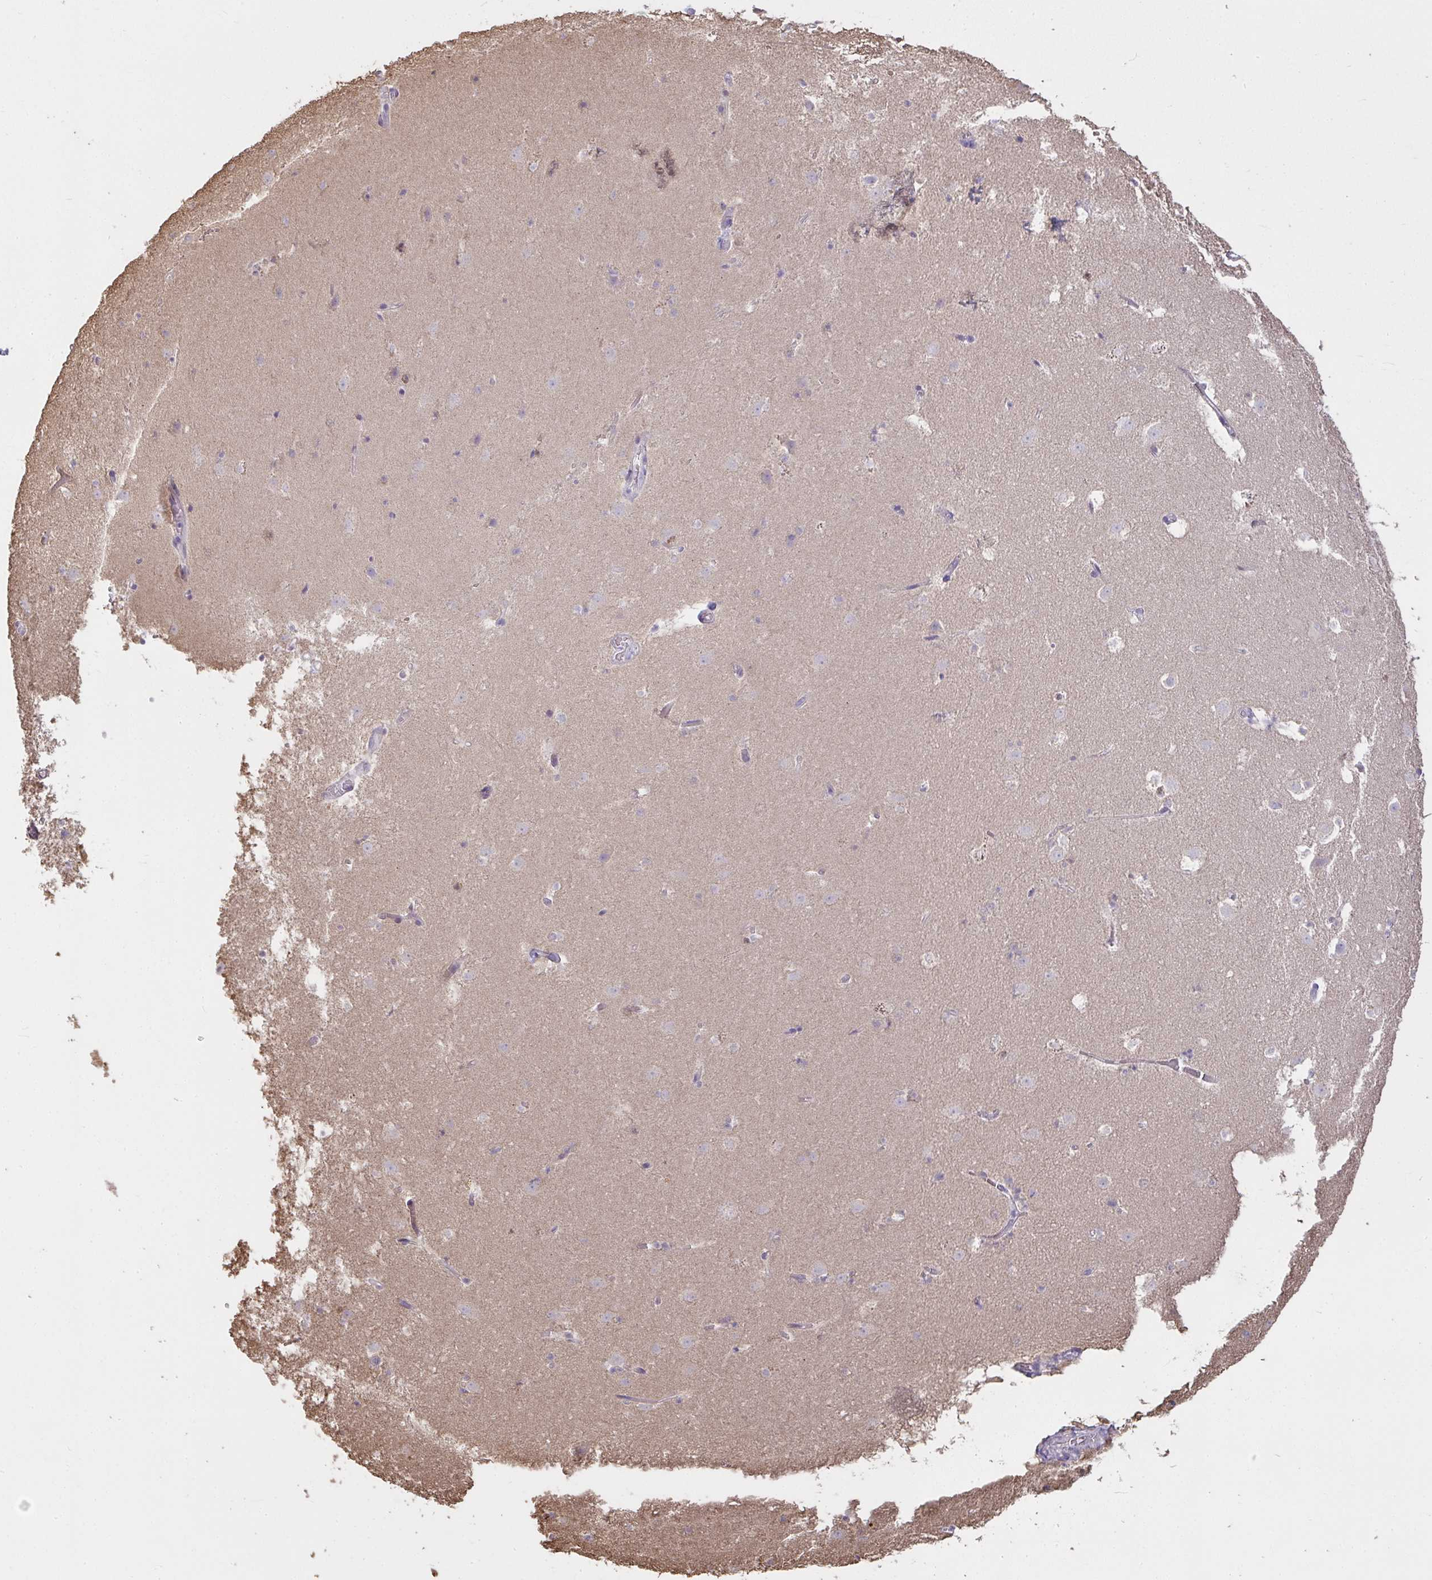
{"staining": {"intensity": "negative", "quantity": "none", "location": "none"}, "tissue": "caudate", "cell_type": "Glial cells", "image_type": "normal", "snomed": [{"axis": "morphology", "description": "Normal tissue, NOS"}, {"axis": "topography", "description": "Lateral ventricle wall"}], "caption": "Glial cells are negative for brown protein staining in unremarkable caudate. The staining was performed using DAB to visualize the protein expression in brown, while the nuclei were stained in blue with hematoxylin (Magnification: 20x).", "gene": "BRINP3", "patient": {"sex": "male", "age": 37}}